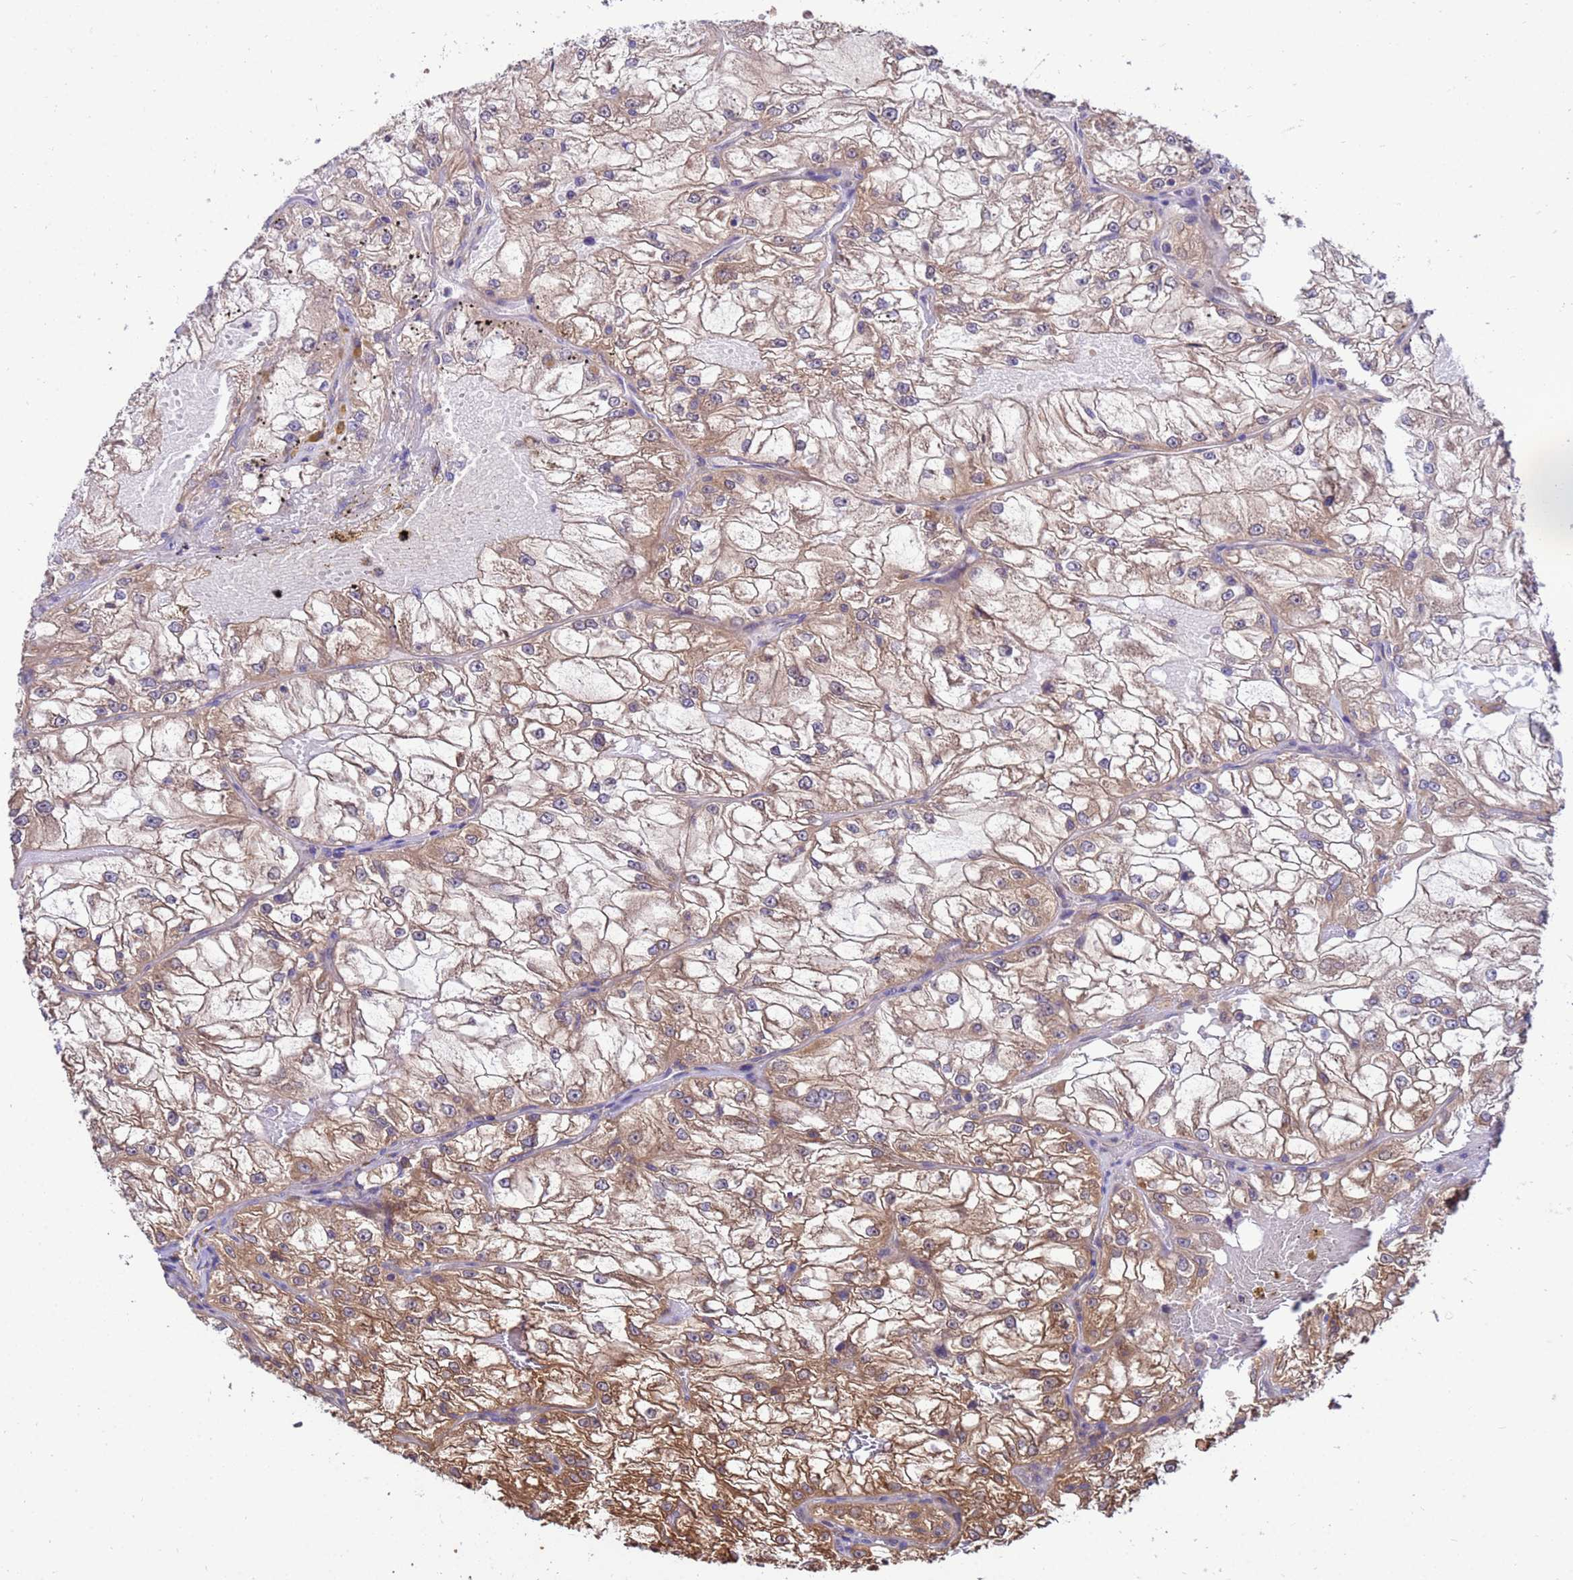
{"staining": {"intensity": "moderate", "quantity": "<25%", "location": "cytoplasmic/membranous"}, "tissue": "renal cancer", "cell_type": "Tumor cells", "image_type": "cancer", "snomed": [{"axis": "morphology", "description": "Adenocarcinoma, NOS"}, {"axis": "topography", "description": "Kidney"}], "caption": "Immunohistochemistry (IHC) of renal adenocarcinoma shows low levels of moderate cytoplasmic/membranous positivity in about <25% of tumor cells.", "gene": "GET3", "patient": {"sex": "female", "age": 72}}